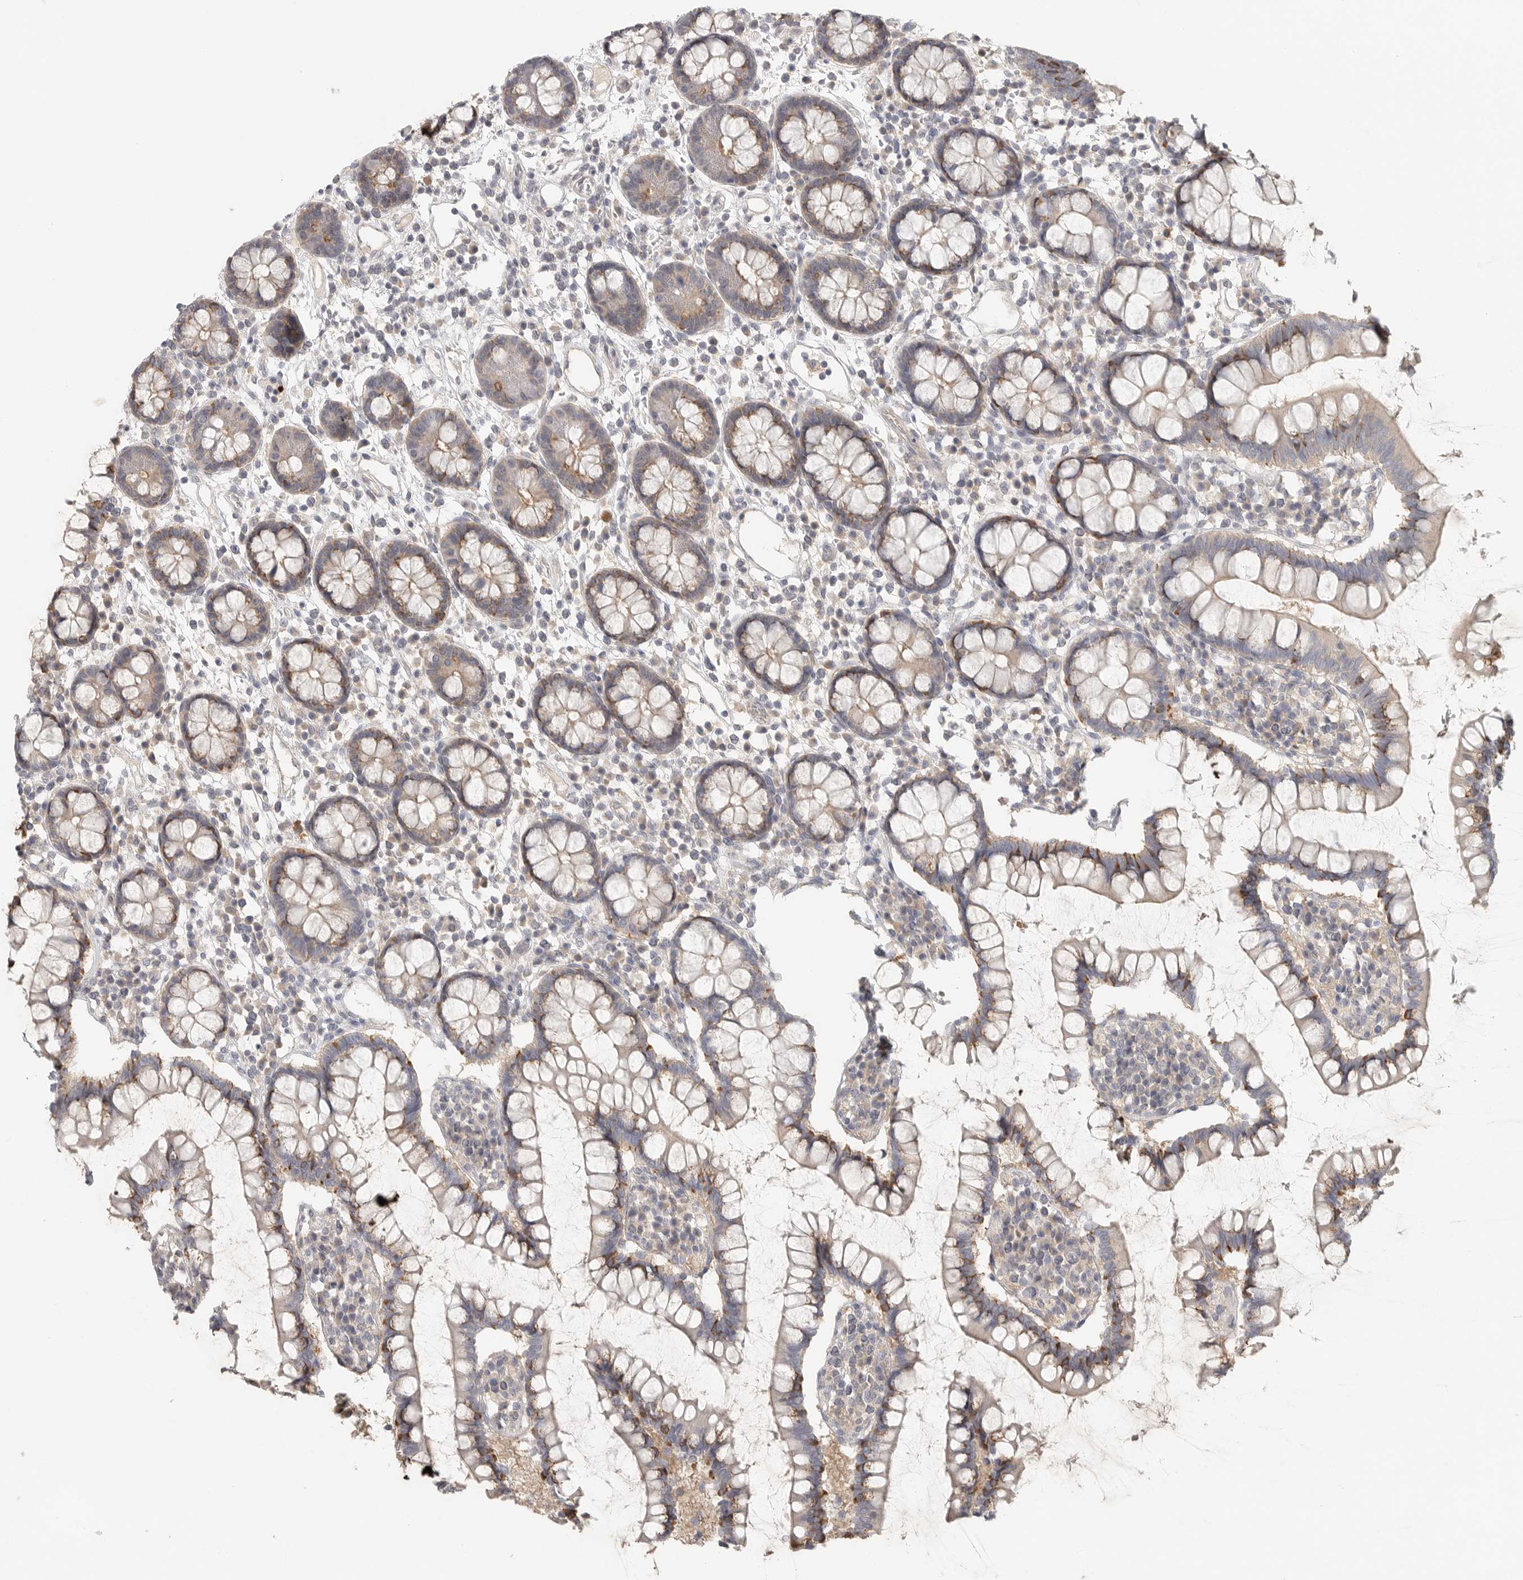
{"staining": {"intensity": "weak", "quantity": "<25%", "location": "cytoplasmic/membranous"}, "tissue": "colon", "cell_type": "Endothelial cells", "image_type": "normal", "snomed": [{"axis": "morphology", "description": "Normal tissue, NOS"}, {"axis": "topography", "description": "Colon"}], "caption": "The immunohistochemistry image has no significant positivity in endothelial cells of colon.", "gene": "HDAC6", "patient": {"sex": "female", "age": 79}}